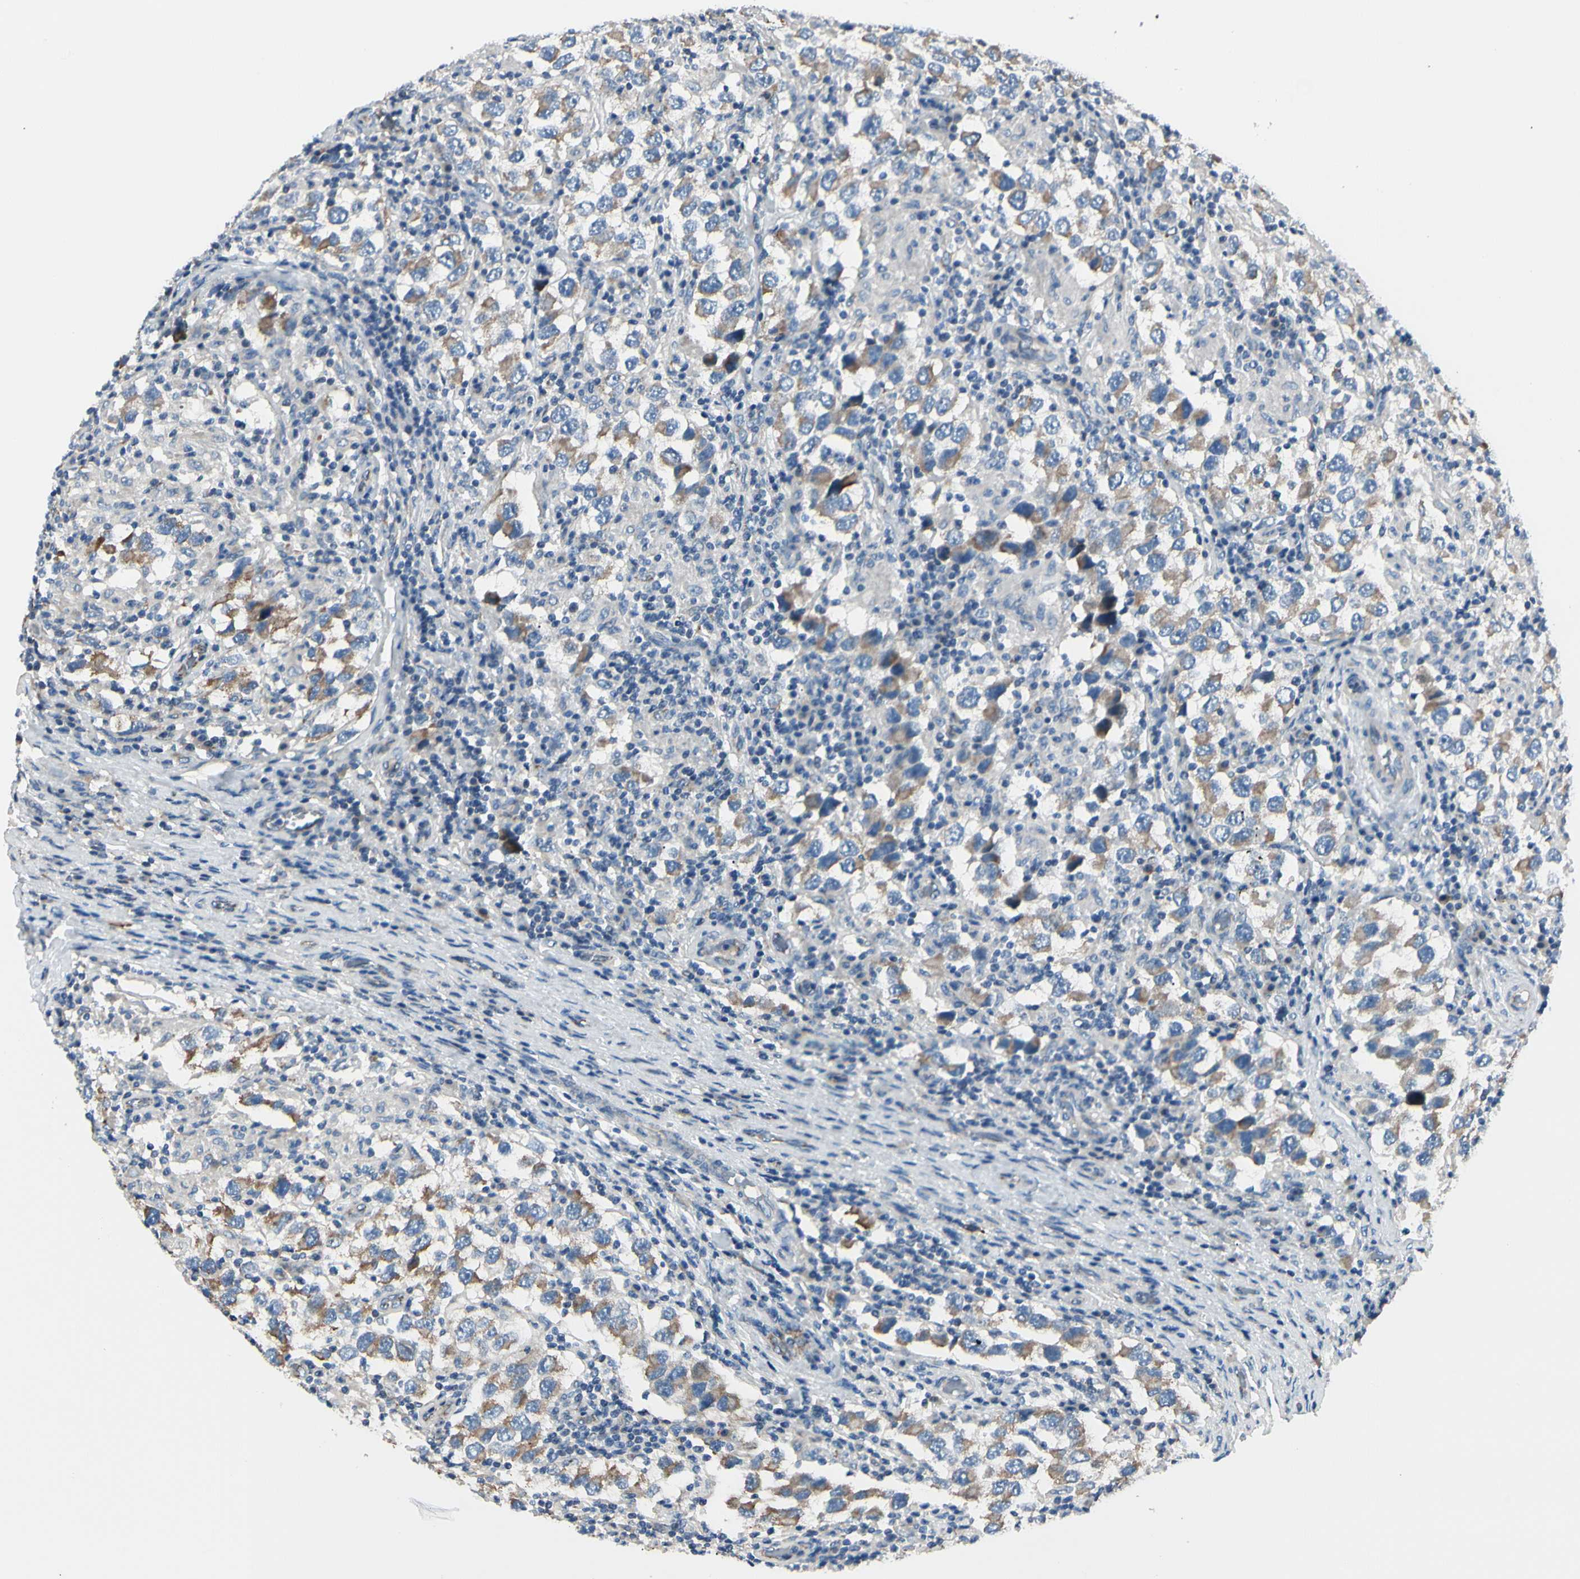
{"staining": {"intensity": "moderate", "quantity": "25%-75%", "location": "cytoplasmic/membranous"}, "tissue": "testis cancer", "cell_type": "Tumor cells", "image_type": "cancer", "snomed": [{"axis": "morphology", "description": "Carcinoma, Embryonal, NOS"}, {"axis": "topography", "description": "Testis"}], "caption": "This micrograph demonstrates IHC staining of testis cancer, with medium moderate cytoplasmic/membranous expression in about 25%-75% of tumor cells.", "gene": "EPHA3", "patient": {"sex": "male", "age": 21}}